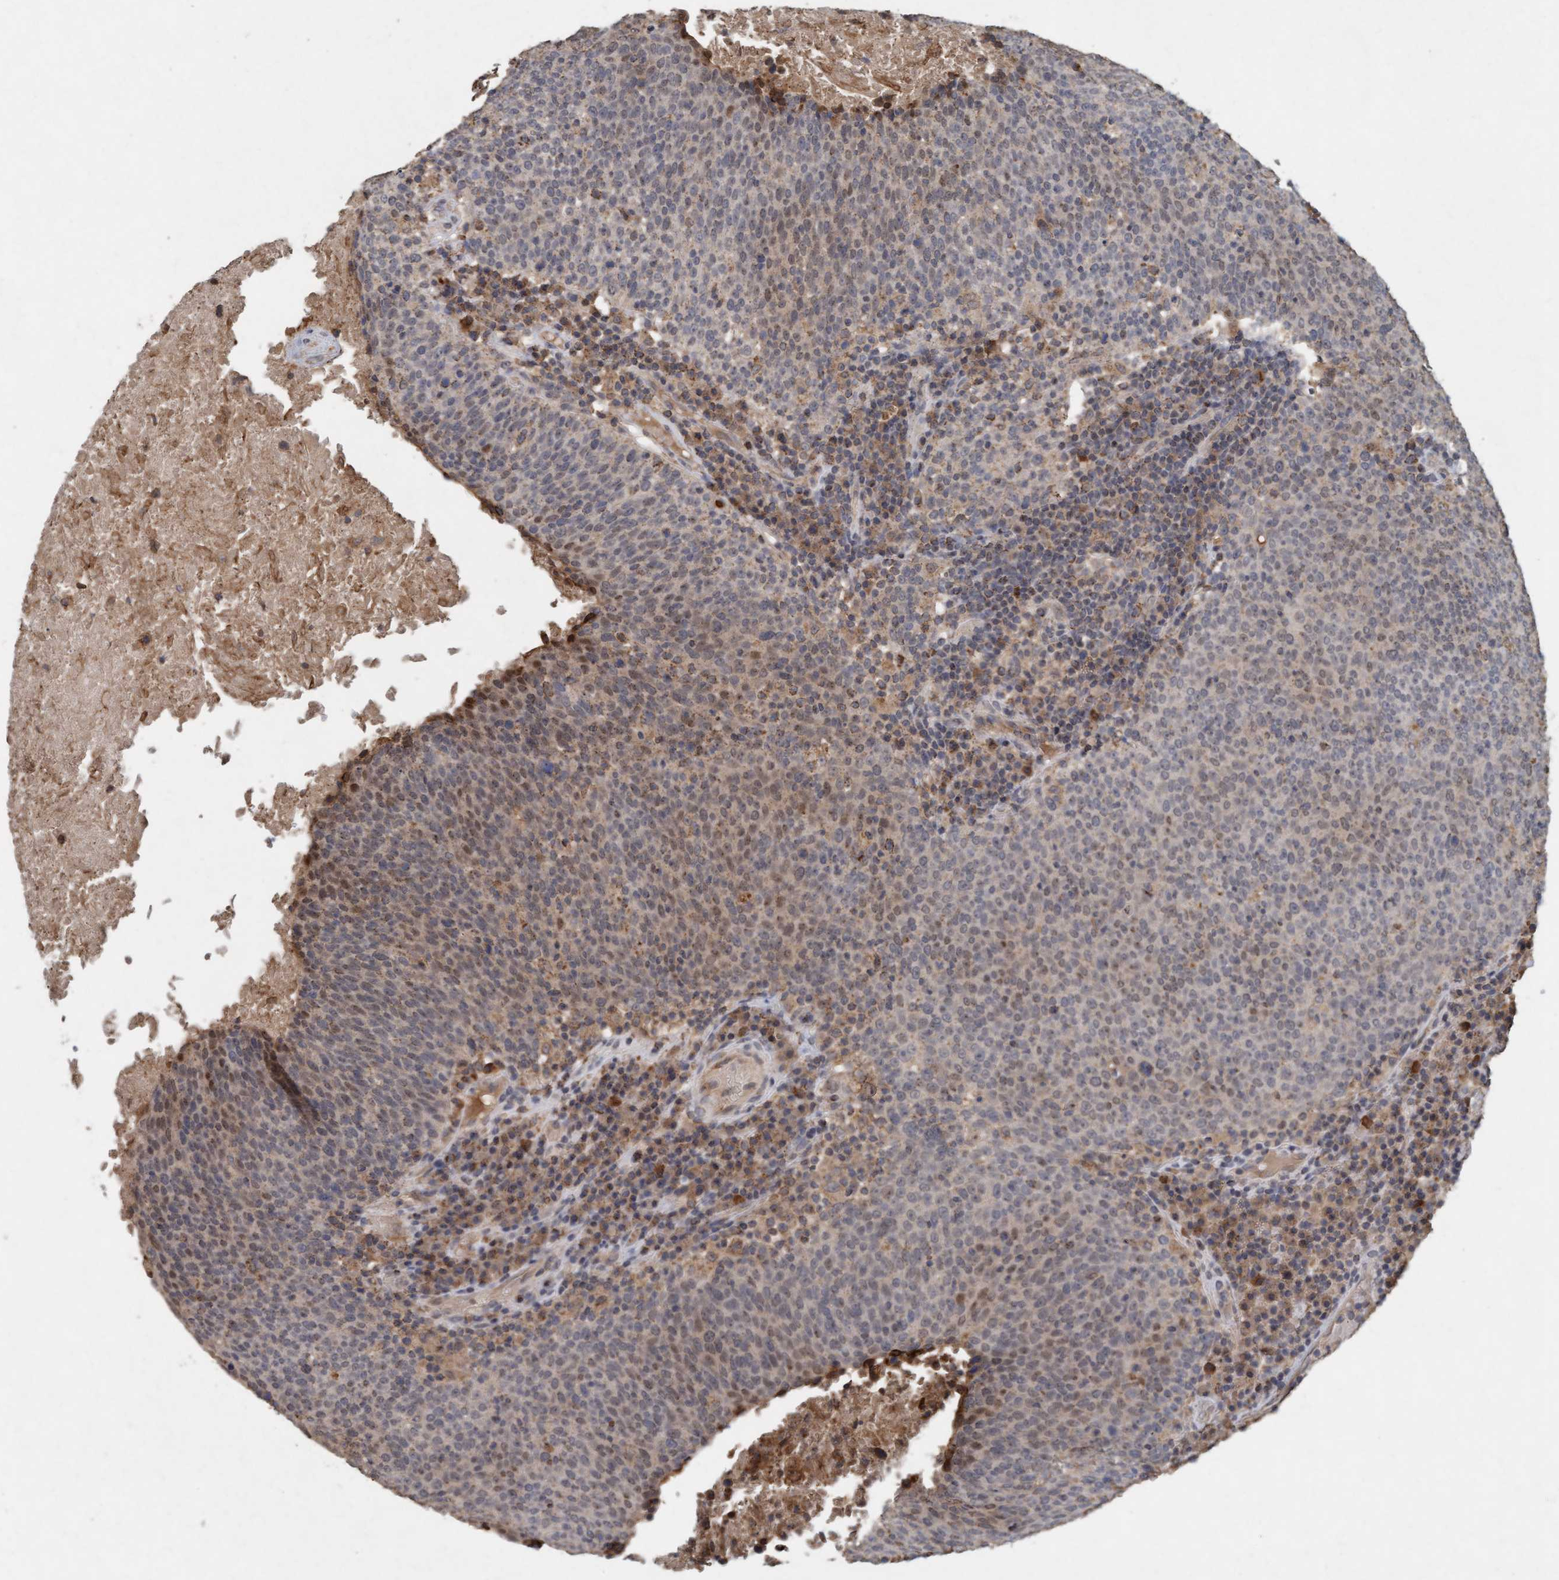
{"staining": {"intensity": "weak", "quantity": "25%-75%", "location": "cytoplasmic/membranous,nuclear"}, "tissue": "head and neck cancer", "cell_type": "Tumor cells", "image_type": "cancer", "snomed": [{"axis": "morphology", "description": "Squamous cell carcinoma, NOS"}, {"axis": "morphology", "description": "Squamous cell carcinoma, metastatic, NOS"}, {"axis": "topography", "description": "Lymph node"}, {"axis": "topography", "description": "Head-Neck"}], "caption": "An image of head and neck cancer (metastatic squamous cell carcinoma) stained for a protein displays weak cytoplasmic/membranous and nuclear brown staining in tumor cells.", "gene": "VSIG8", "patient": {"sex": "male", "age": 62}}